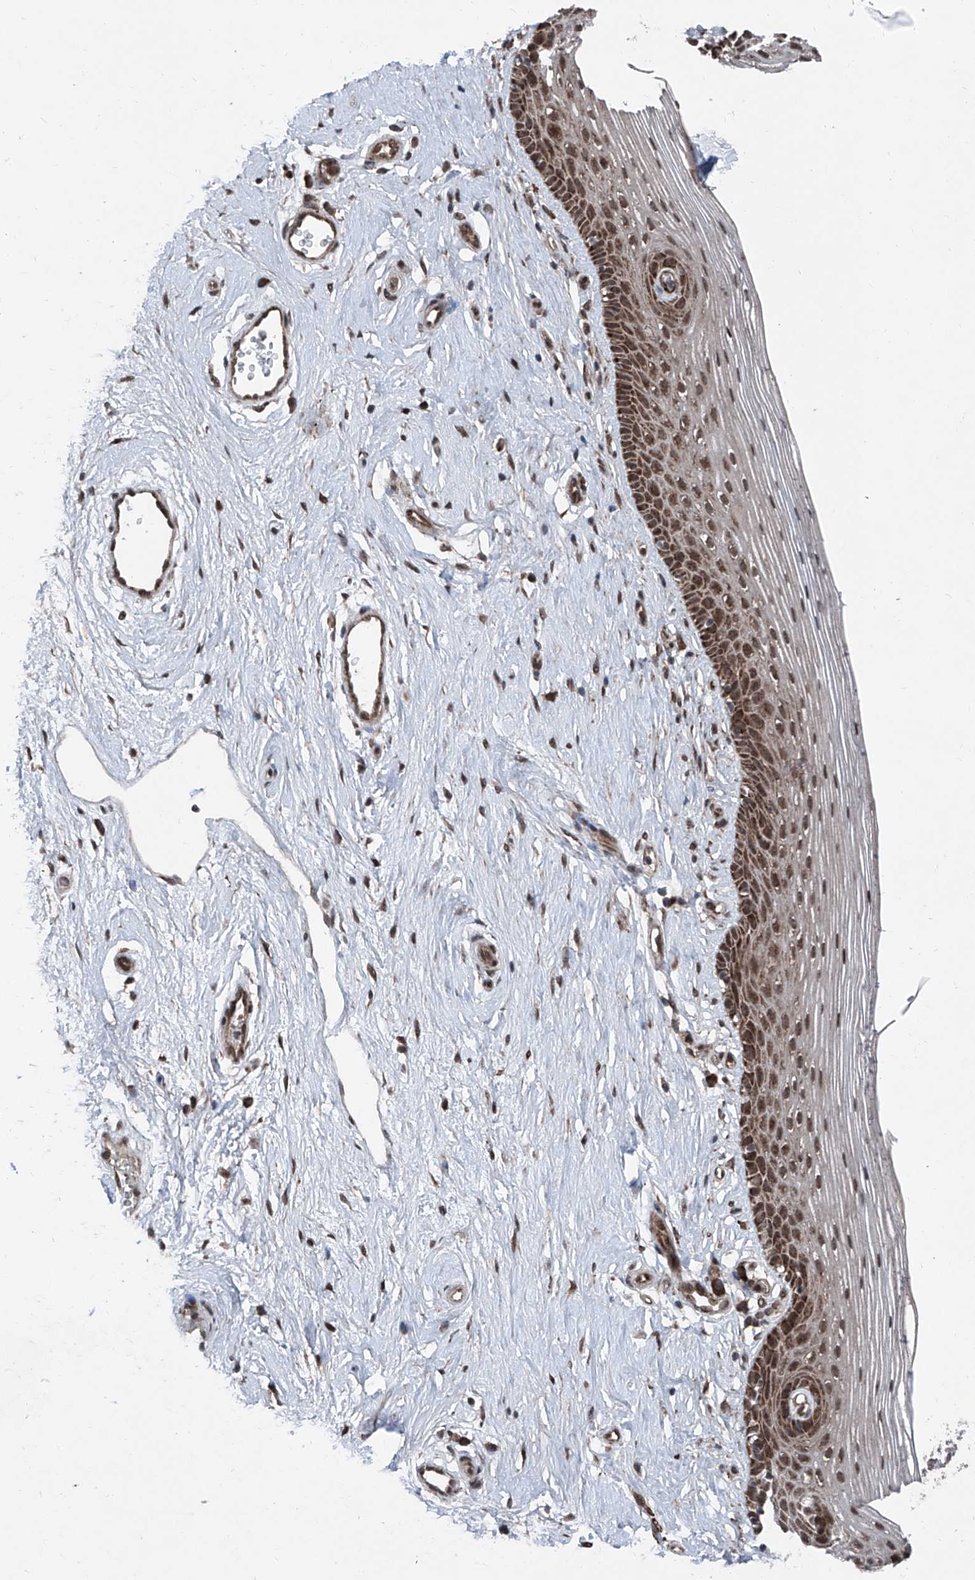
{"staining": {"intensity": "strong", "quantity": ">75%", "location": "cytoplasmic/membranous,nuclear"}, "tissue": "vagina", "cell_type": "Squamous epithelial cells", "image_type": "normal", "snomed": [{"axis": "morphology", "description": "Normal tissue, NOS"}, {"axis": "topography", "description": "Vagina"}], "caption": "Immunohistochemical staining of unremarkable human vagina reveals high levels of strong cytoplasmic/membranous,nuclear positivity in about >75% of squamous epithelial cells.", "gene": "COA7", "patient": {"sex": "female", "age": 46}}